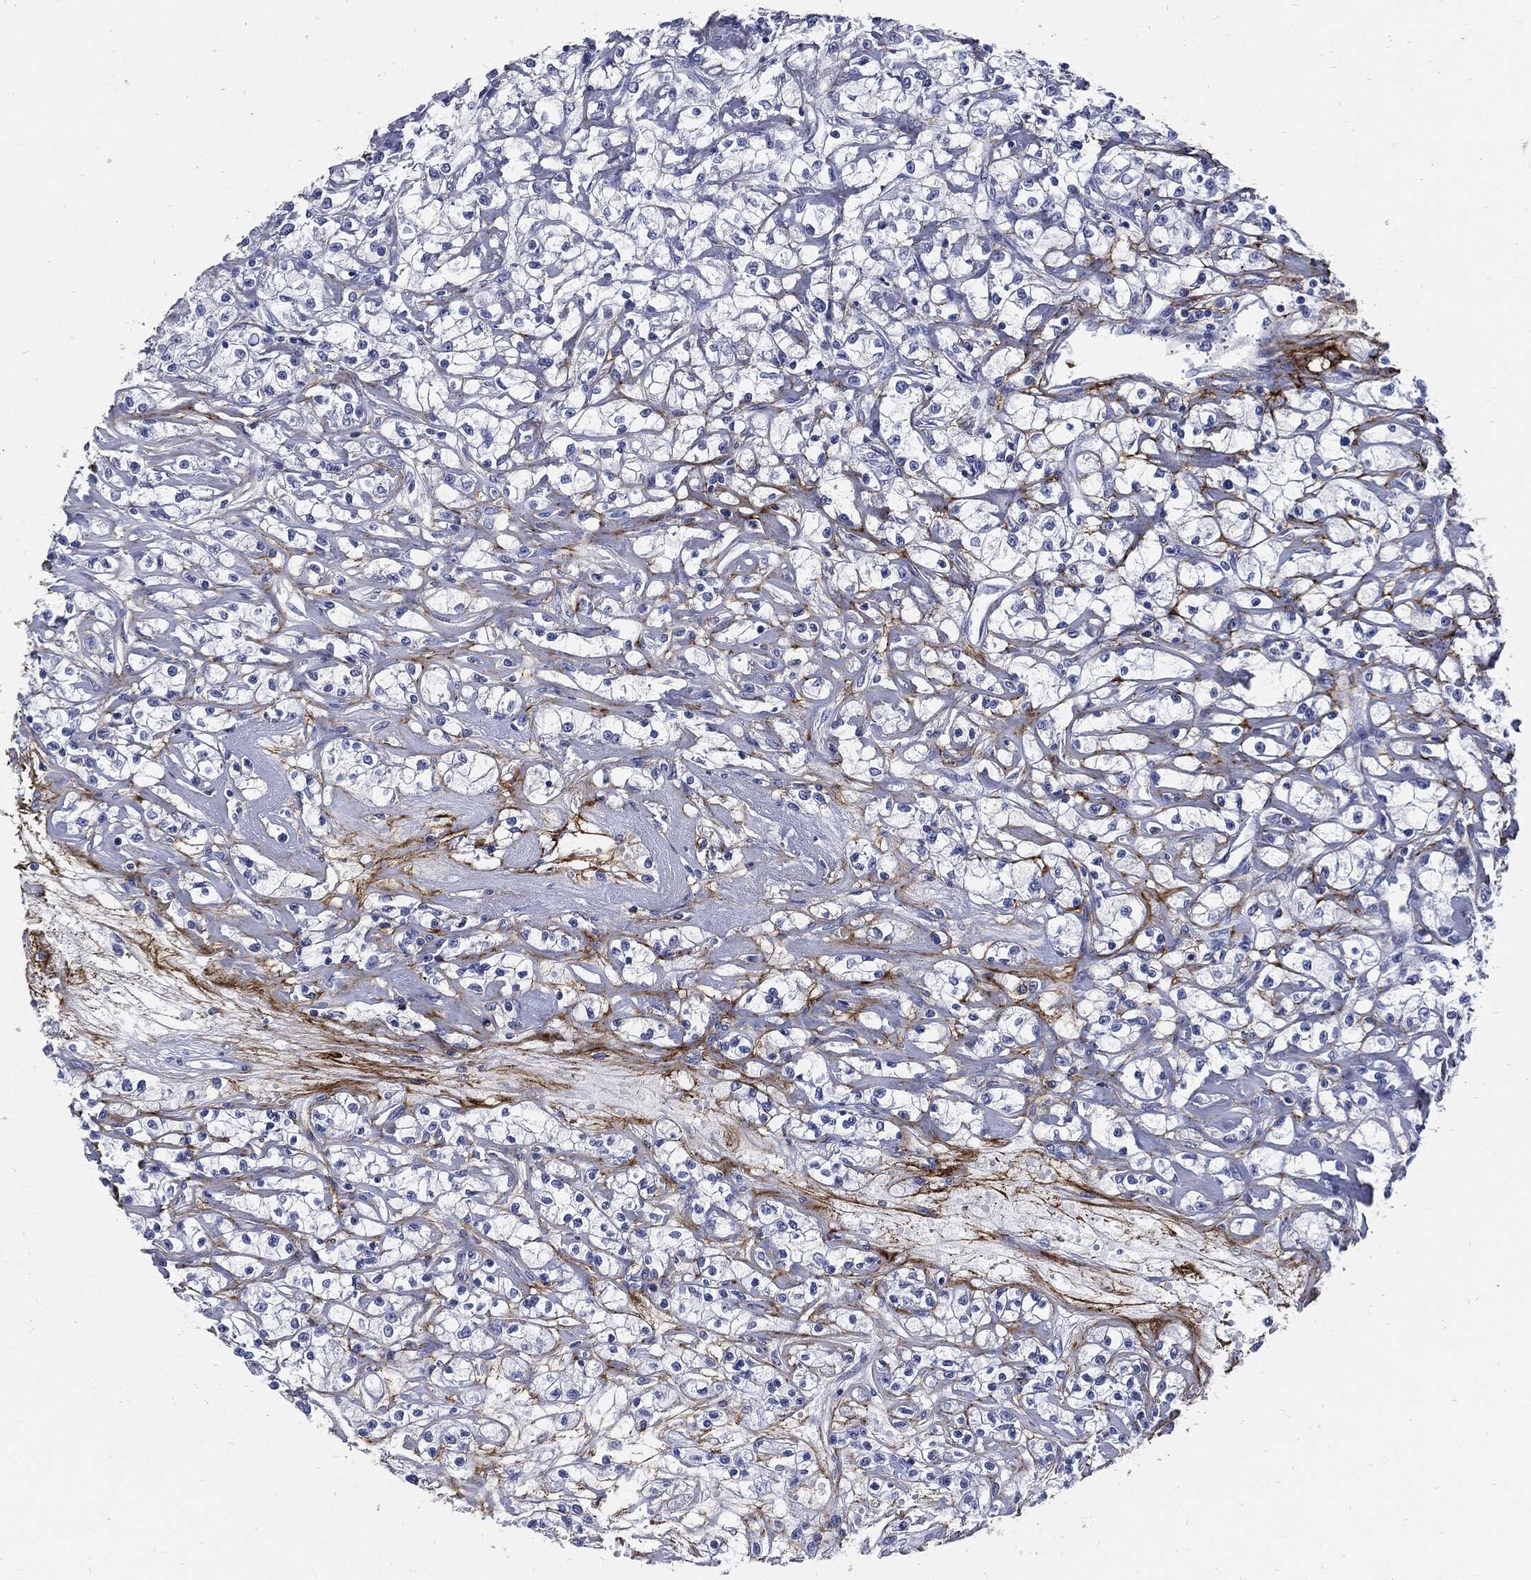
{"staining": {"intensity": "negative", "quantity": "none", "location": "none"}, "tissue": "renal cancer", "cell_type": "Tumor cells", "image_type": "cancer", "snomed": [{"axis": "morphology", "description": "Adenocarcinoma, NOS"}, {"axis": "topography", "description": "Kidney"}], "caption": "There is no significant expression in tumor cells of adenocarcinoma (renal).", "gene": "FBN1", "patient": {"sex": "female", "age": 59}}